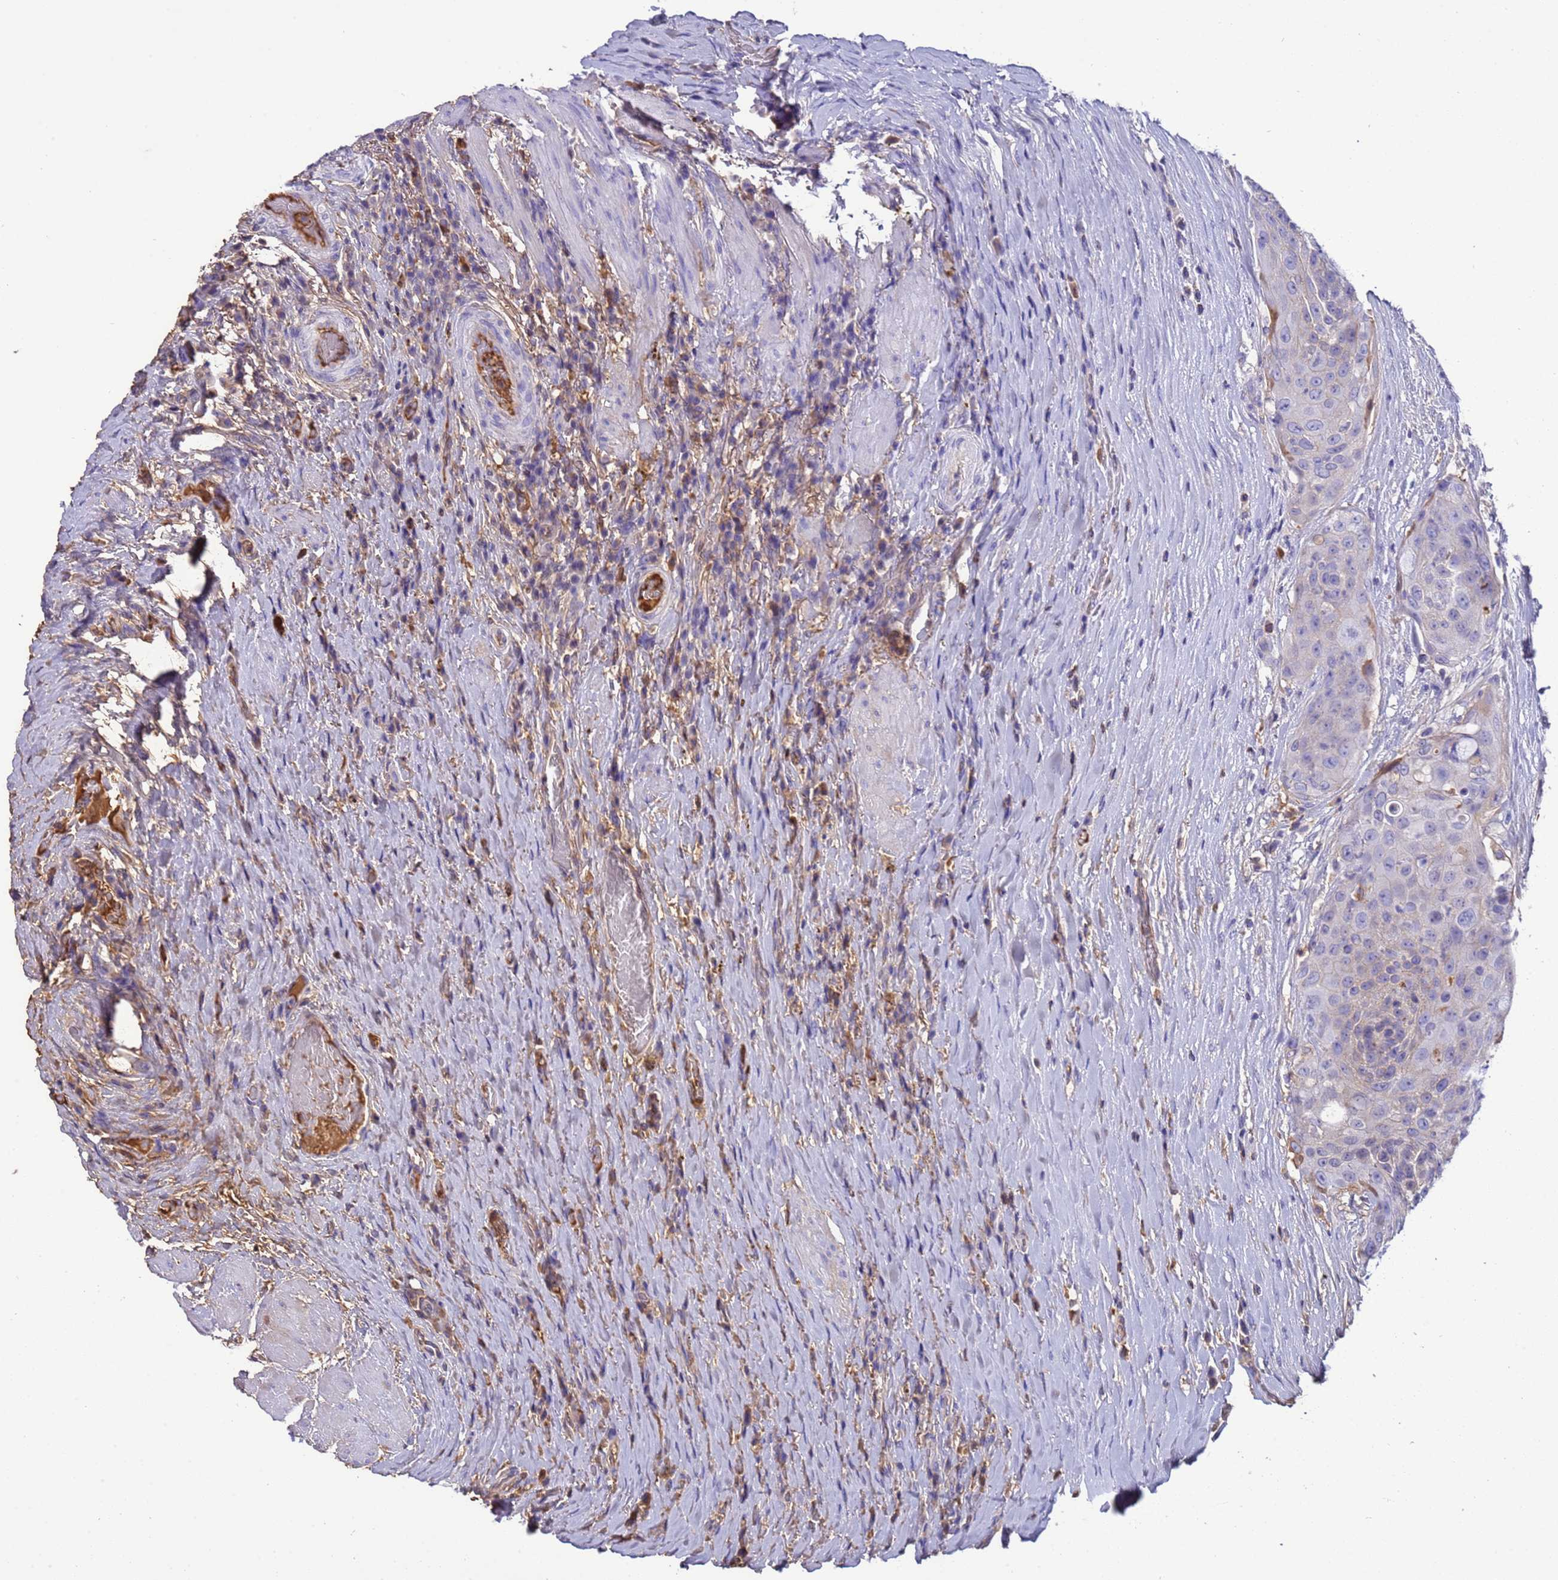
{"staining": {"intensity": "moderate", "quantity": "<25%", "location": "cytoplasmic/membranous"}, "tissue": "urothelial cancer", "cell_type": "Tumor cells", "image_type": "cancer", "snomed": [{"axis": "morphology", "description": "Urothelial carcinoma, High grade"}, {"axis": "topography", "description": "Urinary bladder"}], "caption": "Immunohistochemistry (IHC) micrograph of neoplastic tissue: human high-grade urothelial carcinoma stained using immunohistochemistry (IHC) exhibits low levels of moderate protein expression localized specifically in the cytoplasmic/membranous of tumor cells, appearing as a cytoplasmic/membranous brown color.", "gene": "H1-7", "patient": {"sex": "female", "age": 63}}